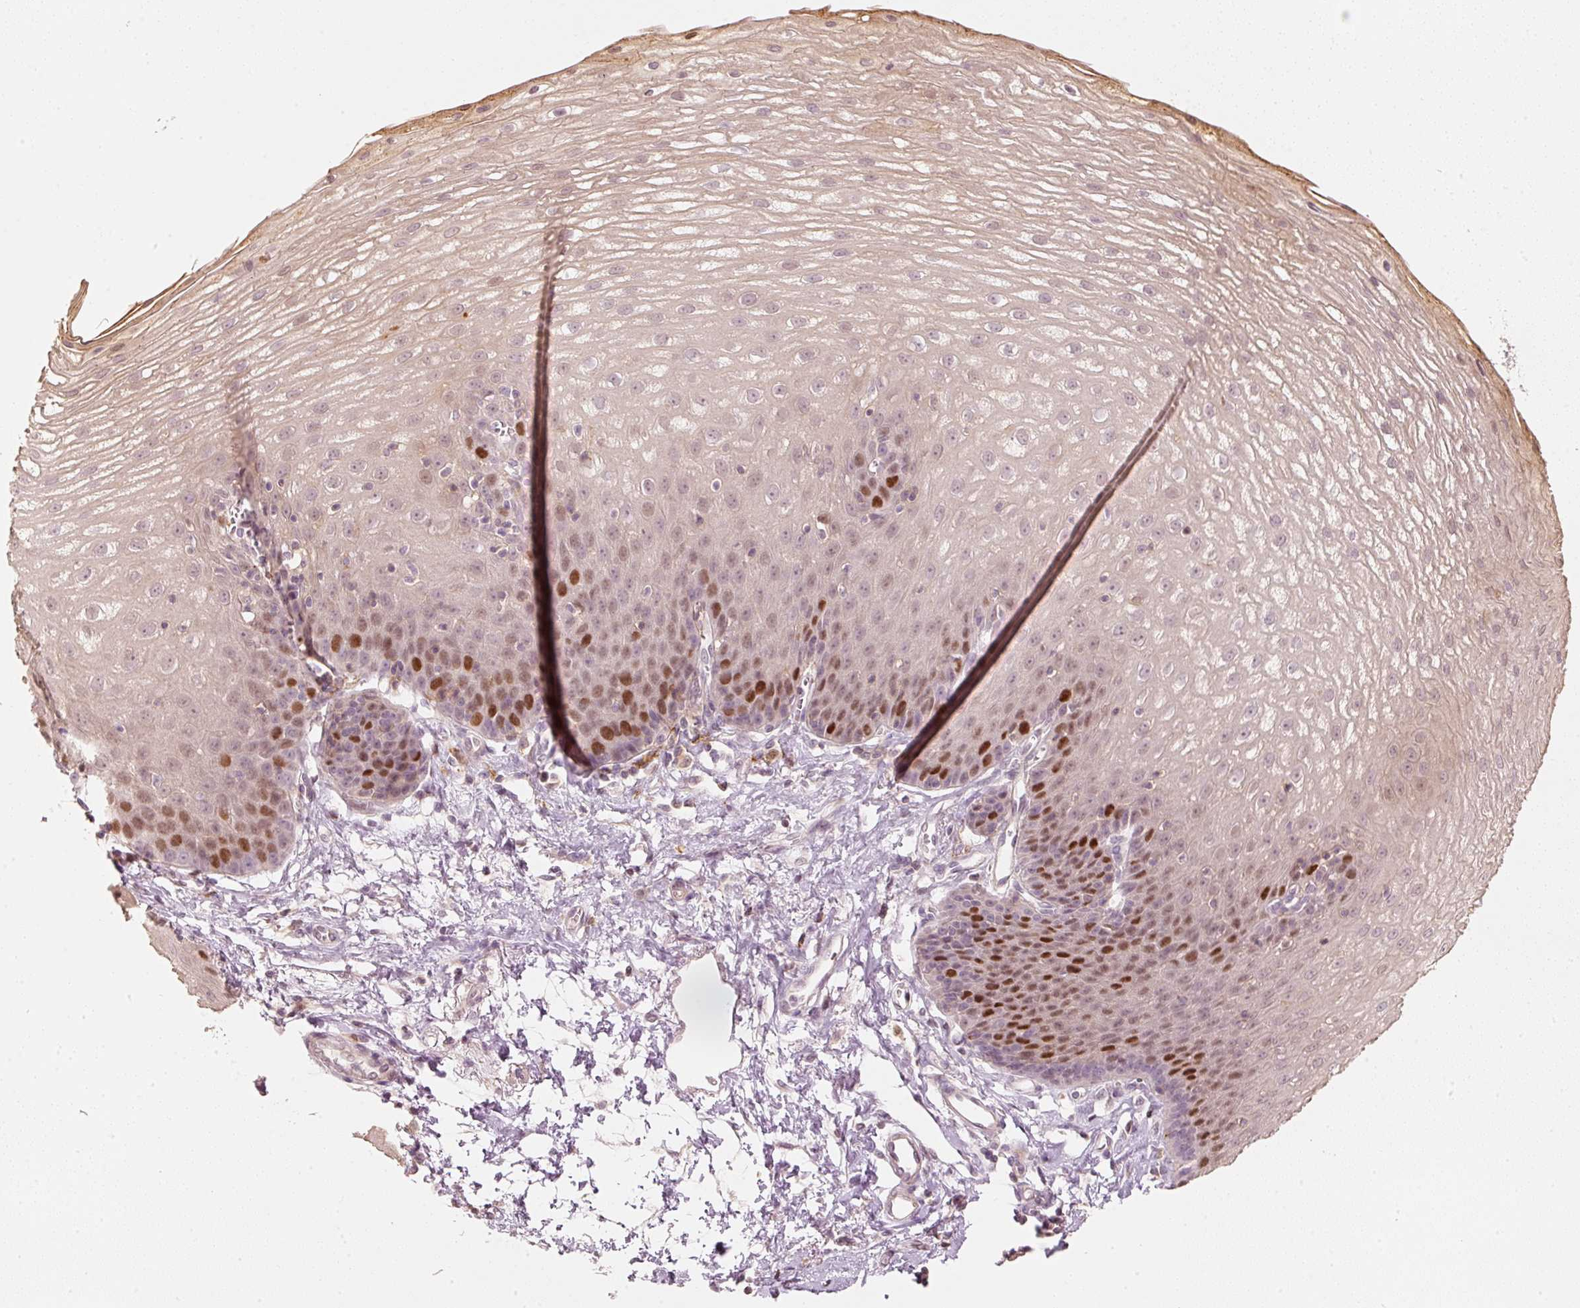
{"staining": {"intensity": "strong", "quantity": "<25%", "location": "nuclear"}, "tissue": "esophagus", "cell_type": "Squamous epithelial cells", "image_type": "normal", "snomed": [{"axis": "morphology", "description": "Normal tissue, NOS"}, {"axis": "topography", "description": "Esophagus"}], "caption": "Immunohistochemistry (IHC) of unremarkable human esophagus reveals medium levels of strong nuclear positivity in about <25% of squamous epithelial cells. (Stains: DAB (3,3'-diaminobenzidine) in brown, nuclei in blue, Microscopy: brightfield microscopy at high magnification).", "gene": "TREX2", "patient": {"sex": "female", "age": 81}}